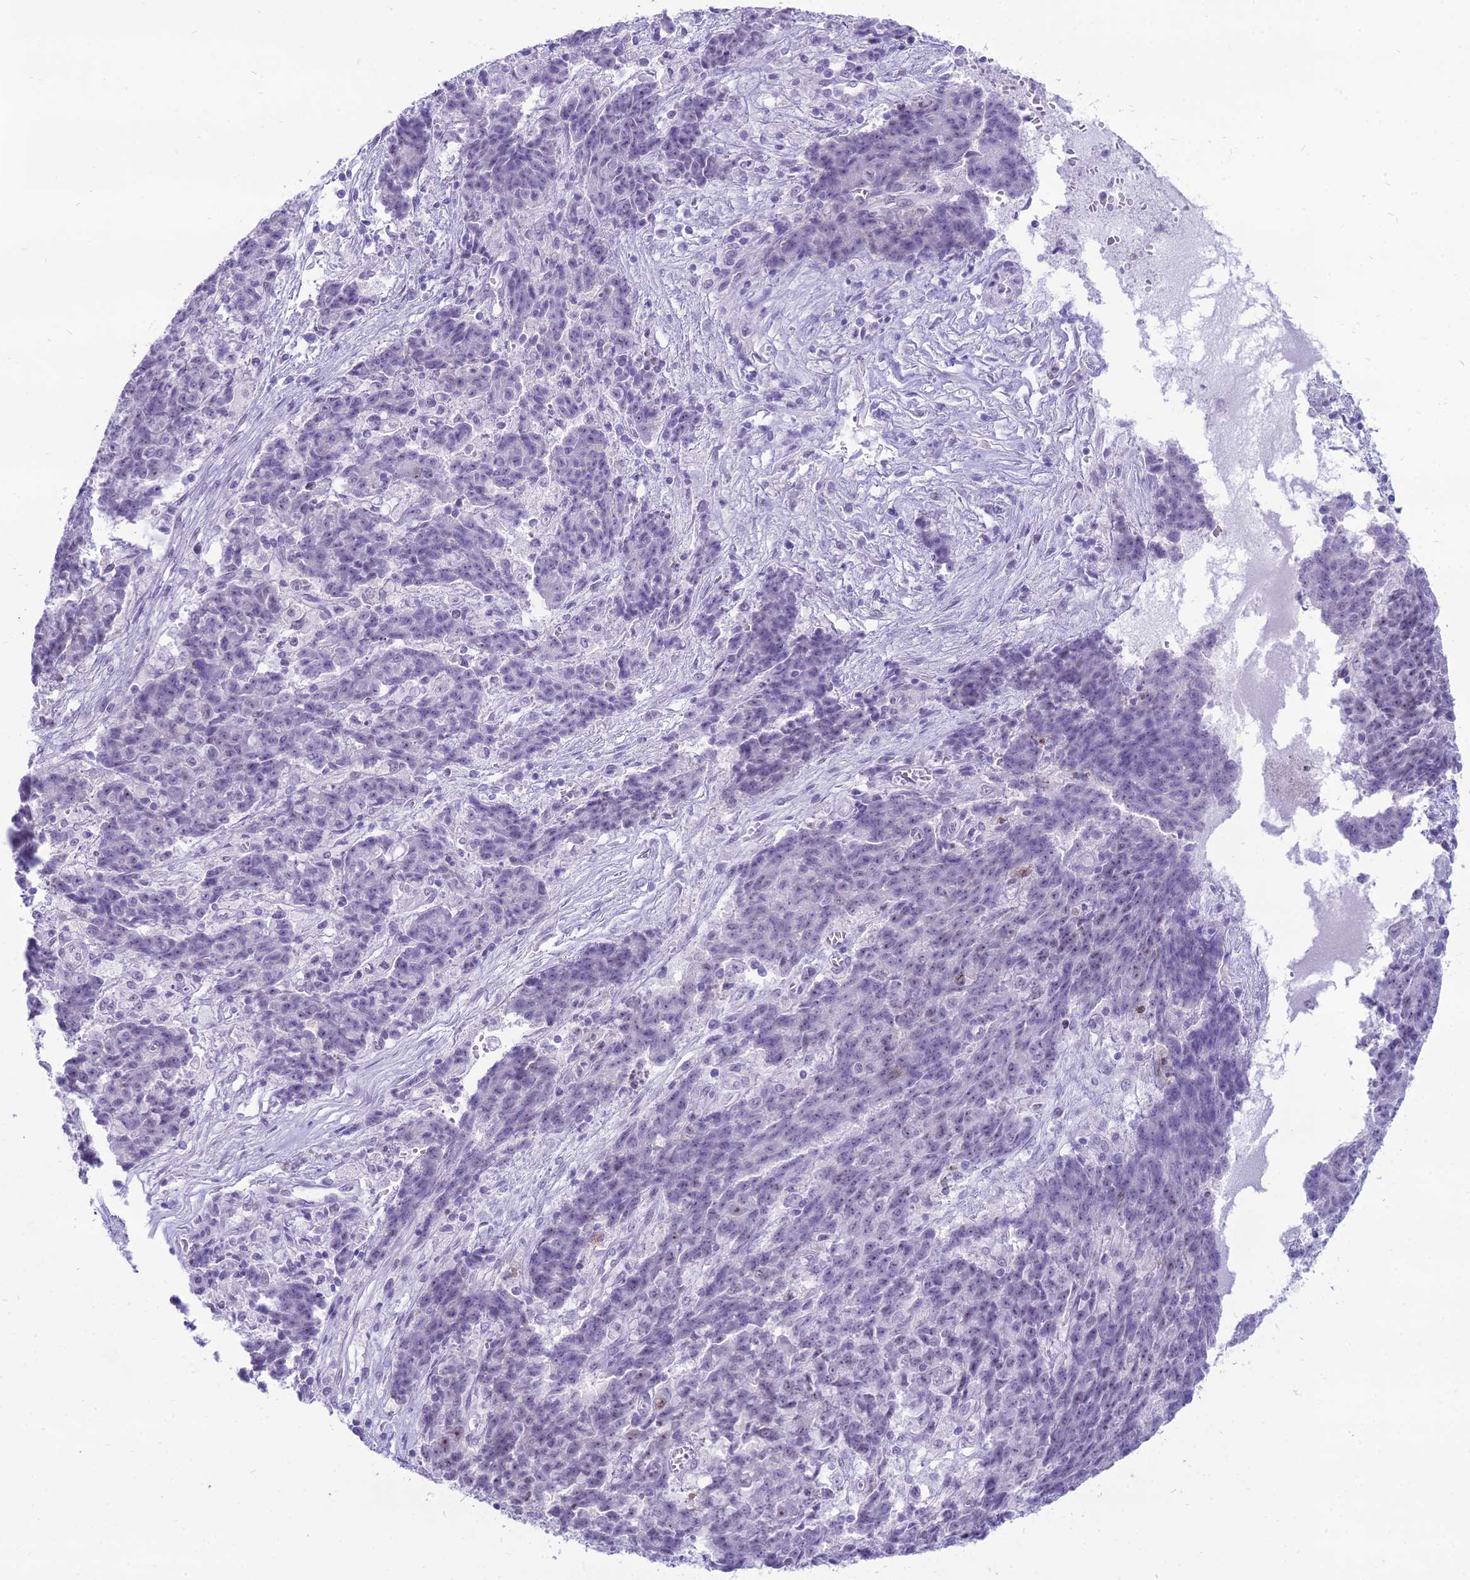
{"staining": {"intensity": "weak", "quantity": "<25%", "location": "nuclear"}, "tissue": "ovarian cancer", "cell_type": "Tumor cells", "image_type": "cancer", "snomed": [{"axis": "morphology", "description": "Carcinoma, endometroid"}, {"axis": "topography", "description": "Ovary"}], "caption": "Immunohistochemistry (IHC) photomicrograph of neoplastic tissue: human endometroid carcinoma (ovarian) stained with DAB (3,3'-diaminobenzidine) displays no significant protein positivity in tumor cells.", "gene": "DHX40", "patient": {"sex": "female", "age": 42}}